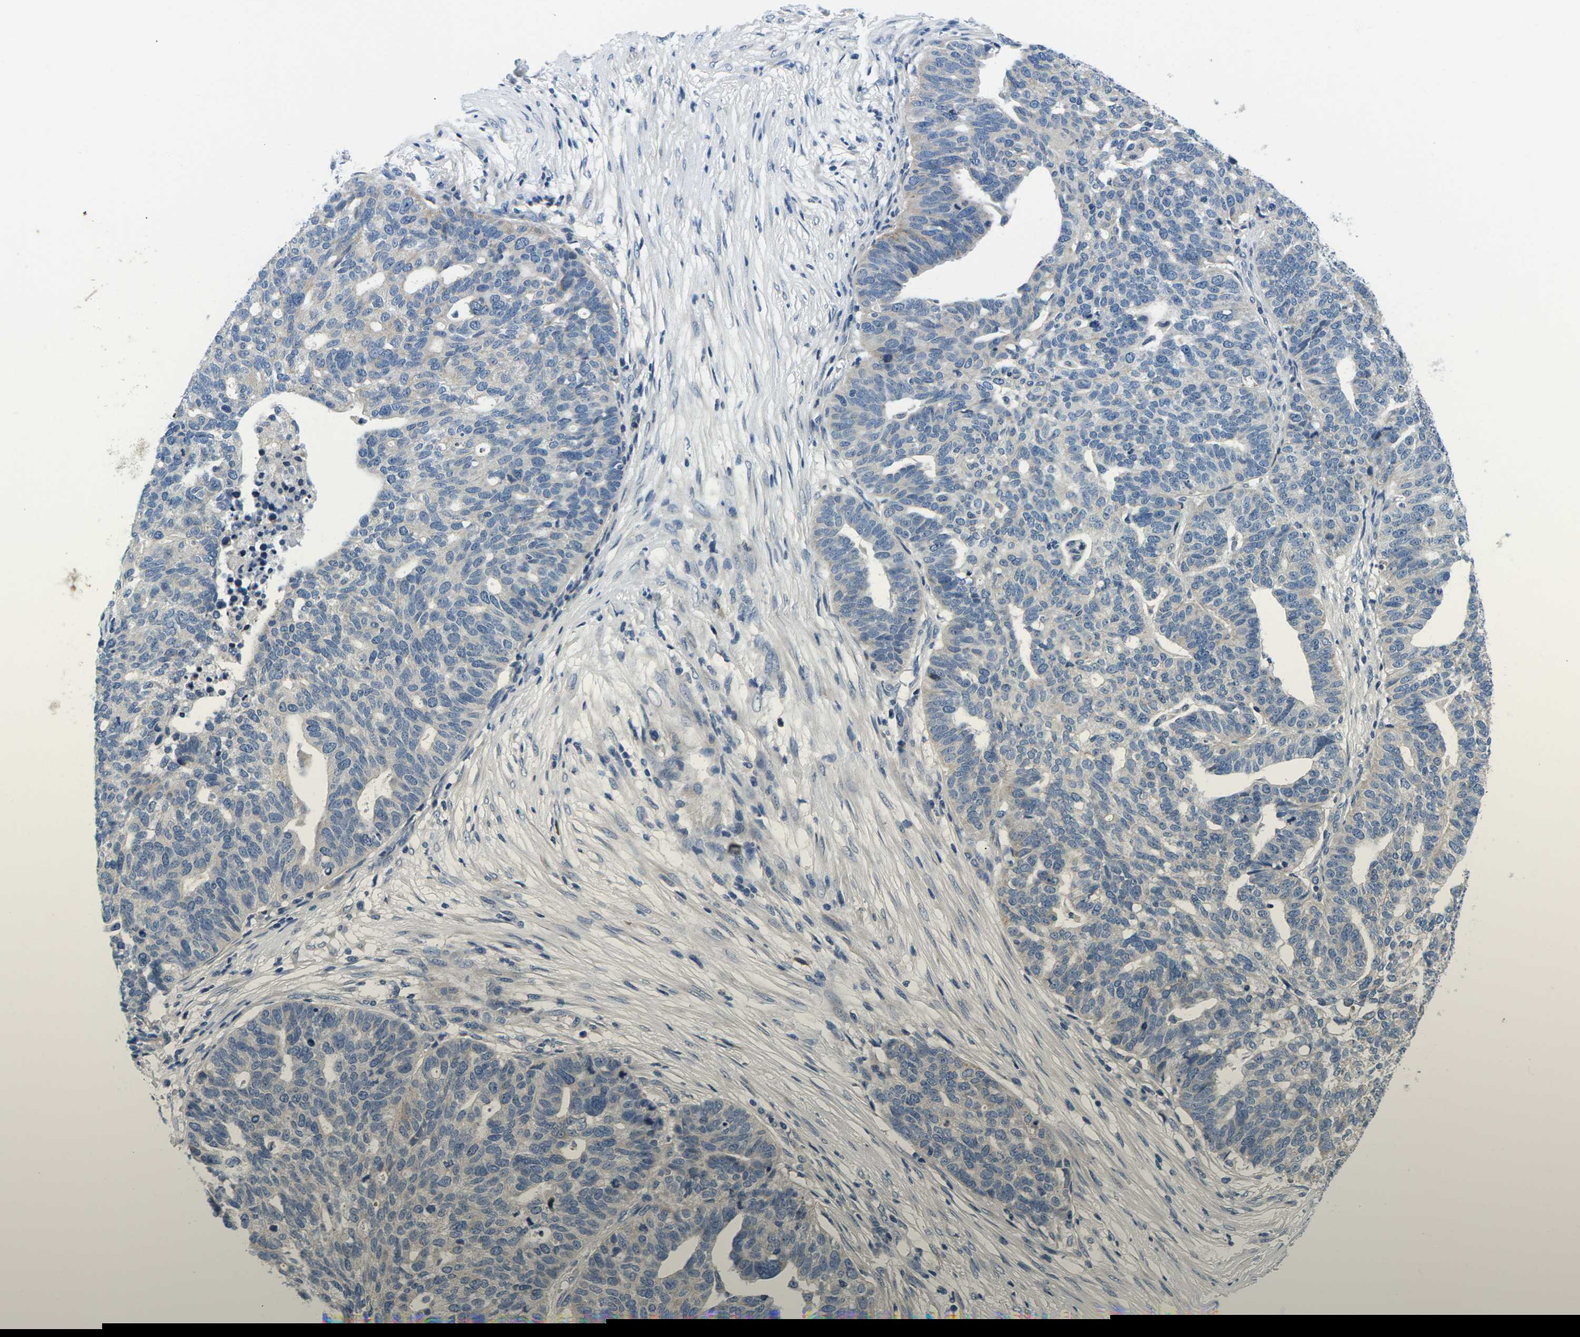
{"staining": {"intensity": "negative", "quantity": "none", "location": "none"}, "tissue": "ovarian cancer", "cell_type": "Tumor cells", "image_type": "cancer", "snomed": [{"axis": "morphology", "description": "Cystadenocarcinoma, serous, NOS"}, {"axis": "topography", "description": "Ovary"}], "caption": "Tumor cells are negative for brown protein staining in ovarian cancer (serous cystadenocarcinoma). (Brightfield microscopy of DAB (3,3'-diaminobenzidine) immunohistochemistry (IHC) at high magnification).", "gene": "ERGIC3", "patient": {"sex": "female", "age": 59}}